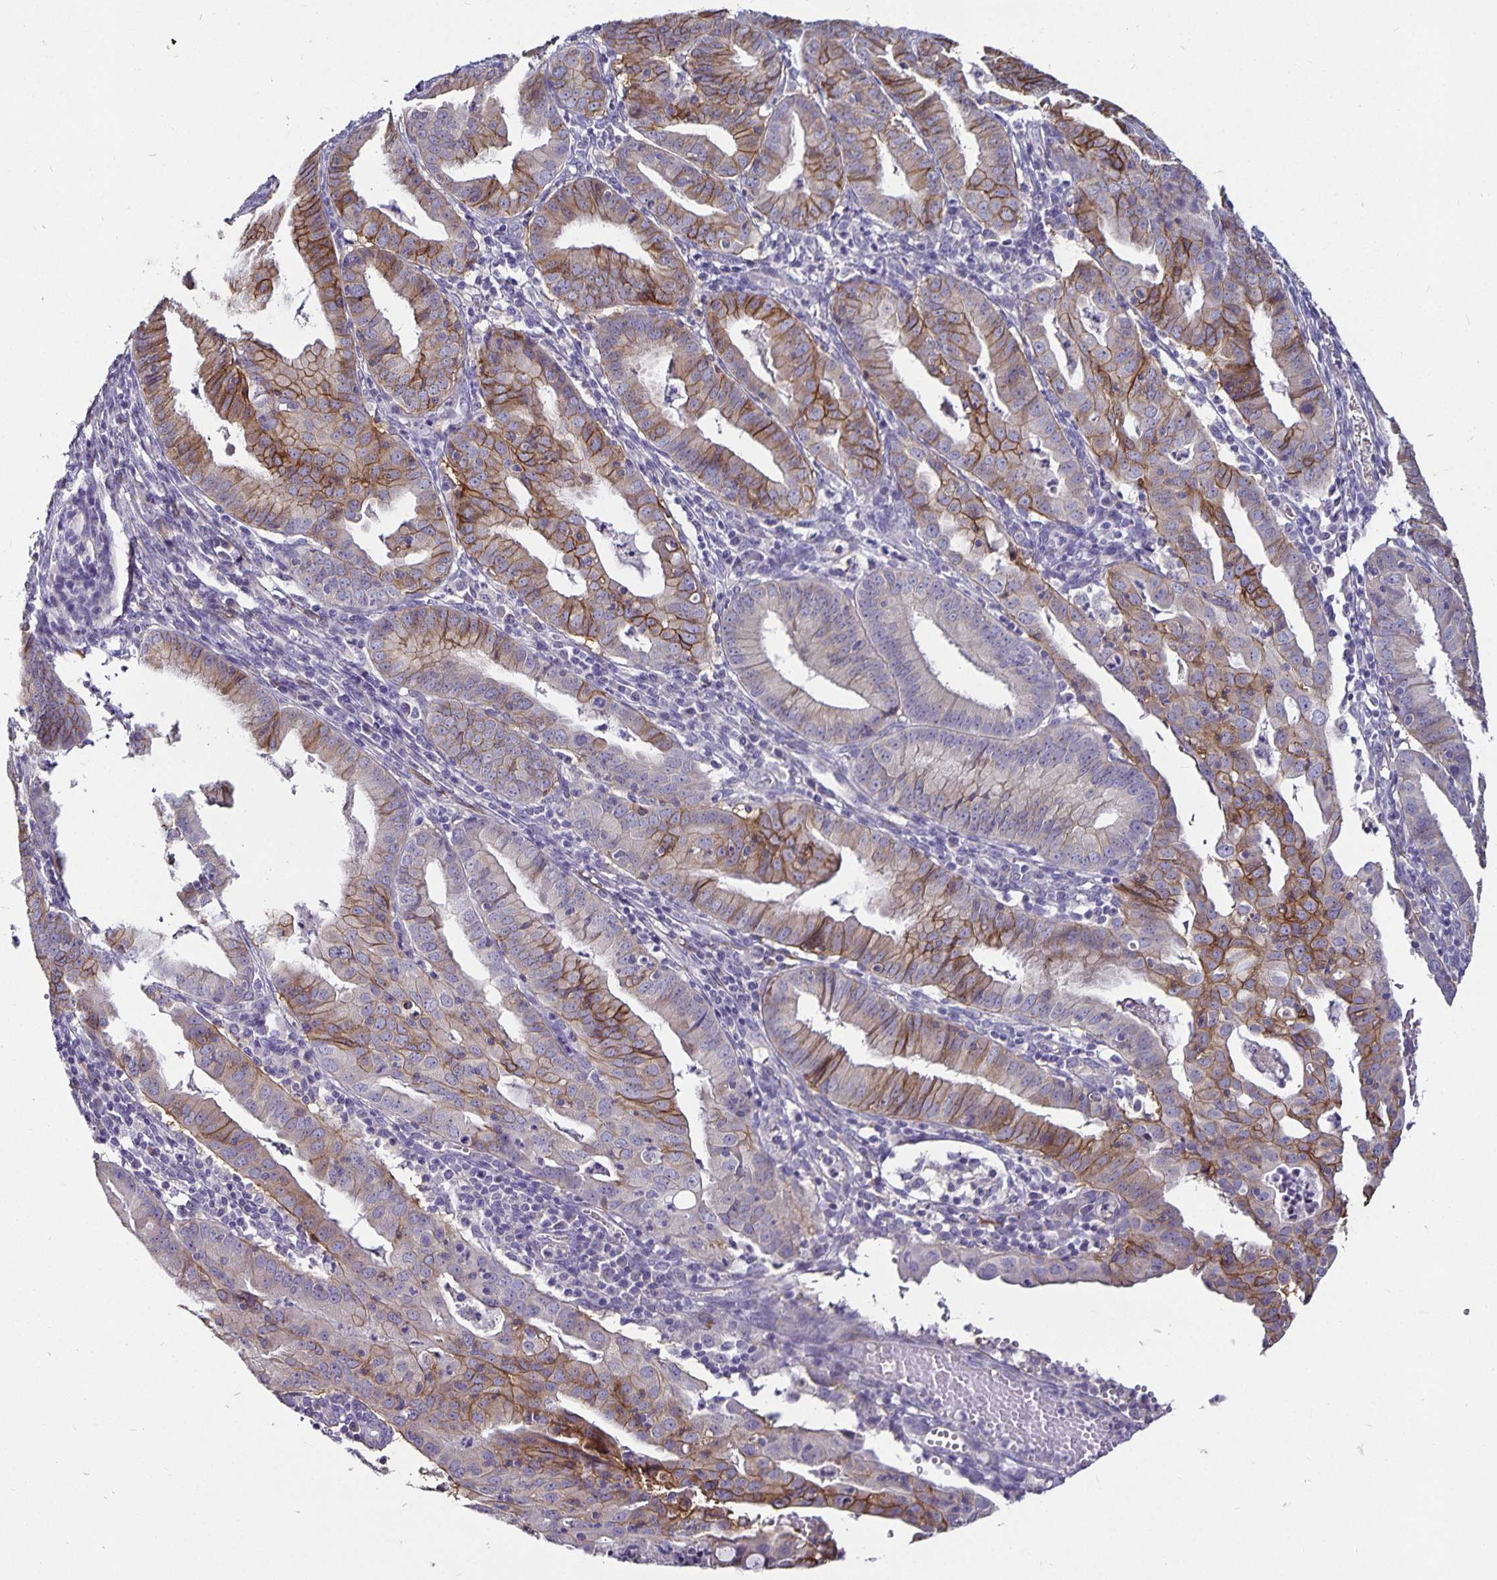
{"staining": {"intensity": "moderate", "quantity": "25%-75%", "location": "cytoplasmic/membranous"}, "tissue": "endometrial cancer", "cell_type": "Tumor cells", "image_type": "cancer", "snomed": [{"axis": "morphology", "description": "Adenocarcinoma, NOS"}, {"axis": "topography", "description": "Endometrium"}], "caption": "Moderate cytoplasmic/membranous protein positivity is present in approximately 25%-75% of tumor cells in adenocarcinoma (endometrial). The staining is performed using DAB brown chromogen to label protein expression. The nuclei are counter-stained blue using hematoxylin.", "gene": "CA12", "patient": {"sex": "female", "age": 60}}